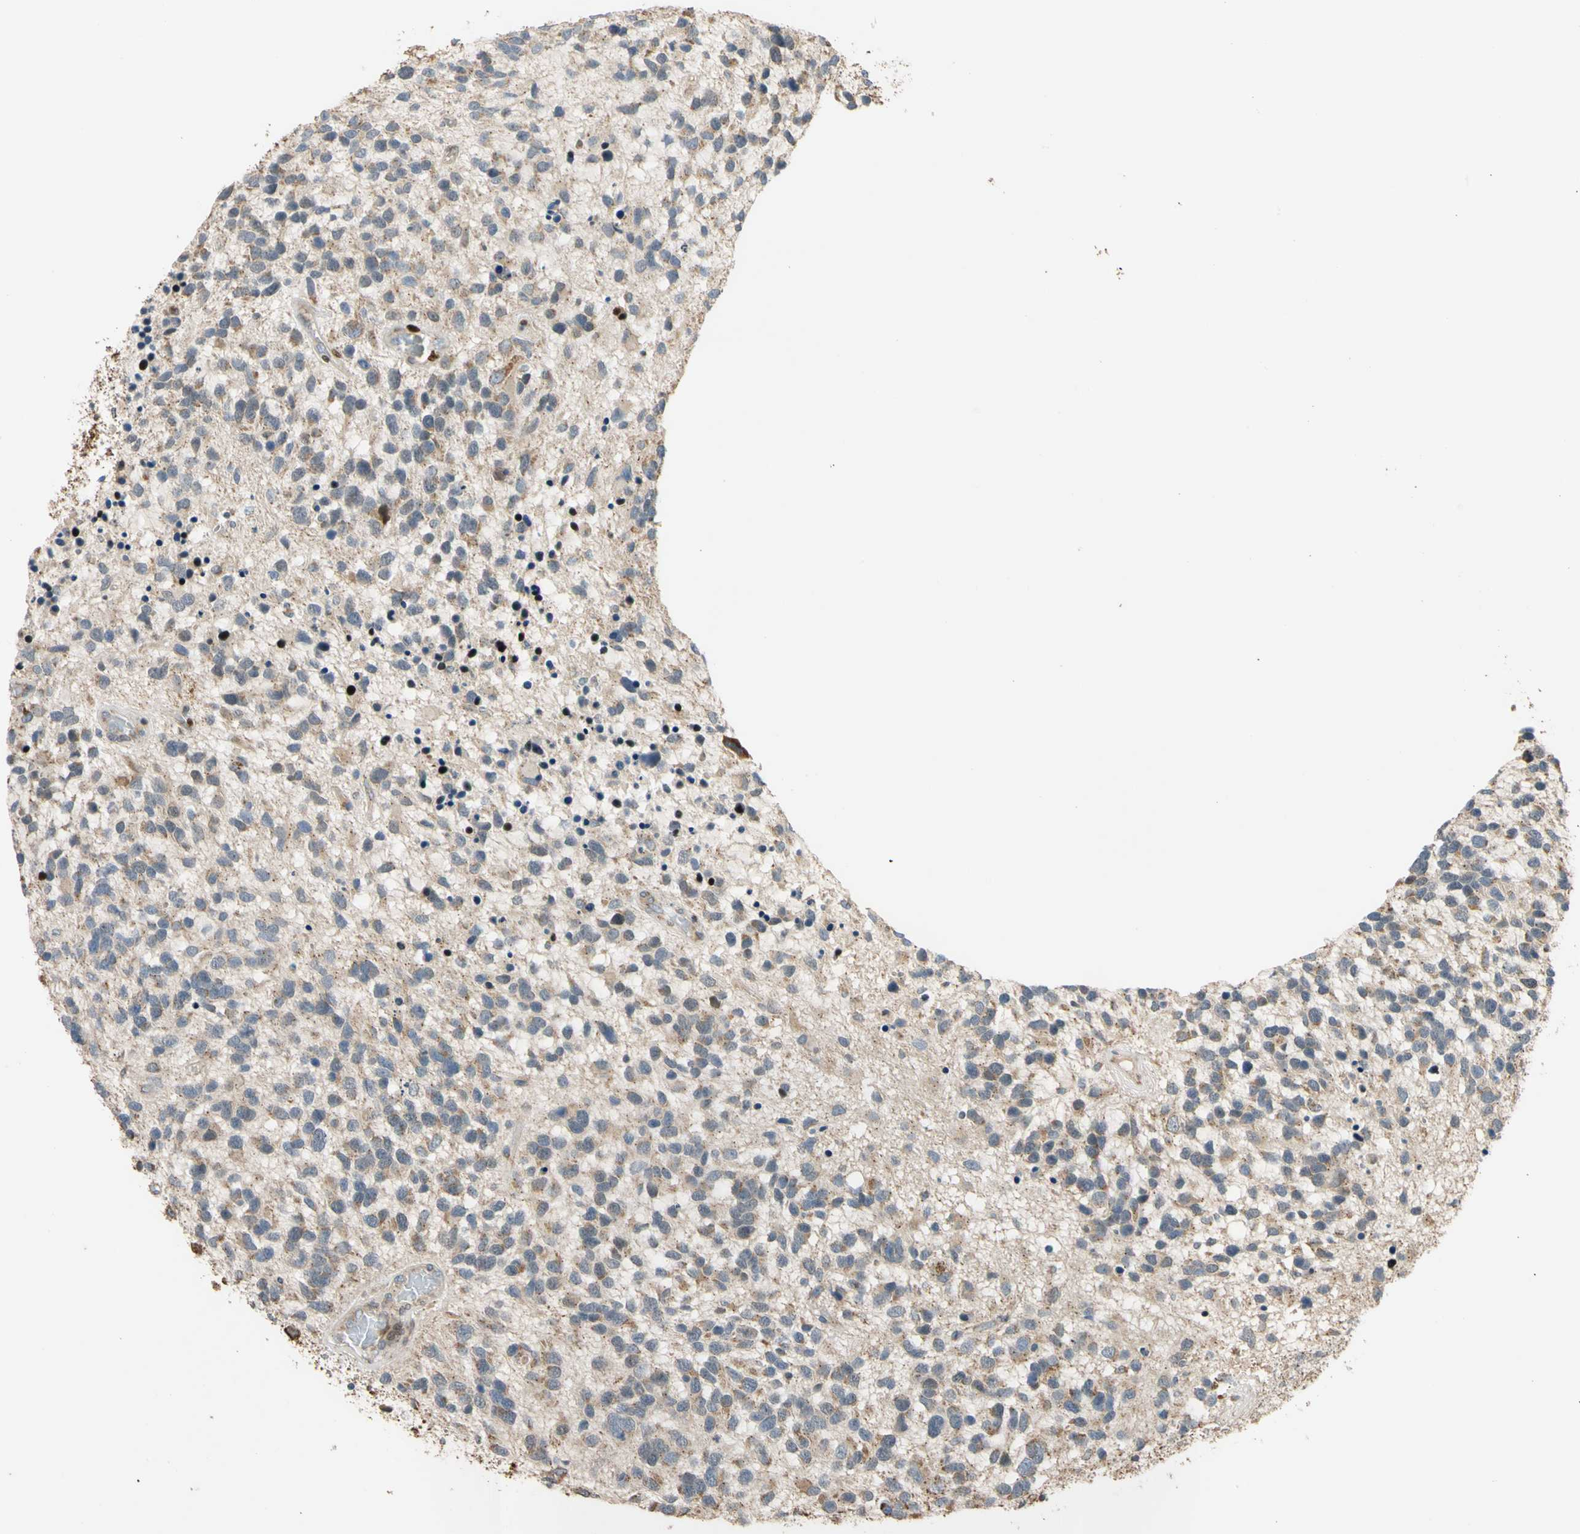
{"staining": {"intensity": "weak", "quantity": "25%-75%", "location": "cytoplasmic/membranous"}, "tissue": "glioma", "cell_type": "Tumor cells", "image_type": "cancer", "snomed": [{"axis": "morphology", "description": "Glioma, malignant, High grade"}, {"axis": "topography", "description": "Brain"}], "caption": "Protein analysis of high-grade glioma (malignant) tissue demonstrates weak cytoplasmic/membranous expression in approximately 25%-75% of tumor cells.", "gene": "IP6K2", "patient": {"sex": "female", "age": 58}}